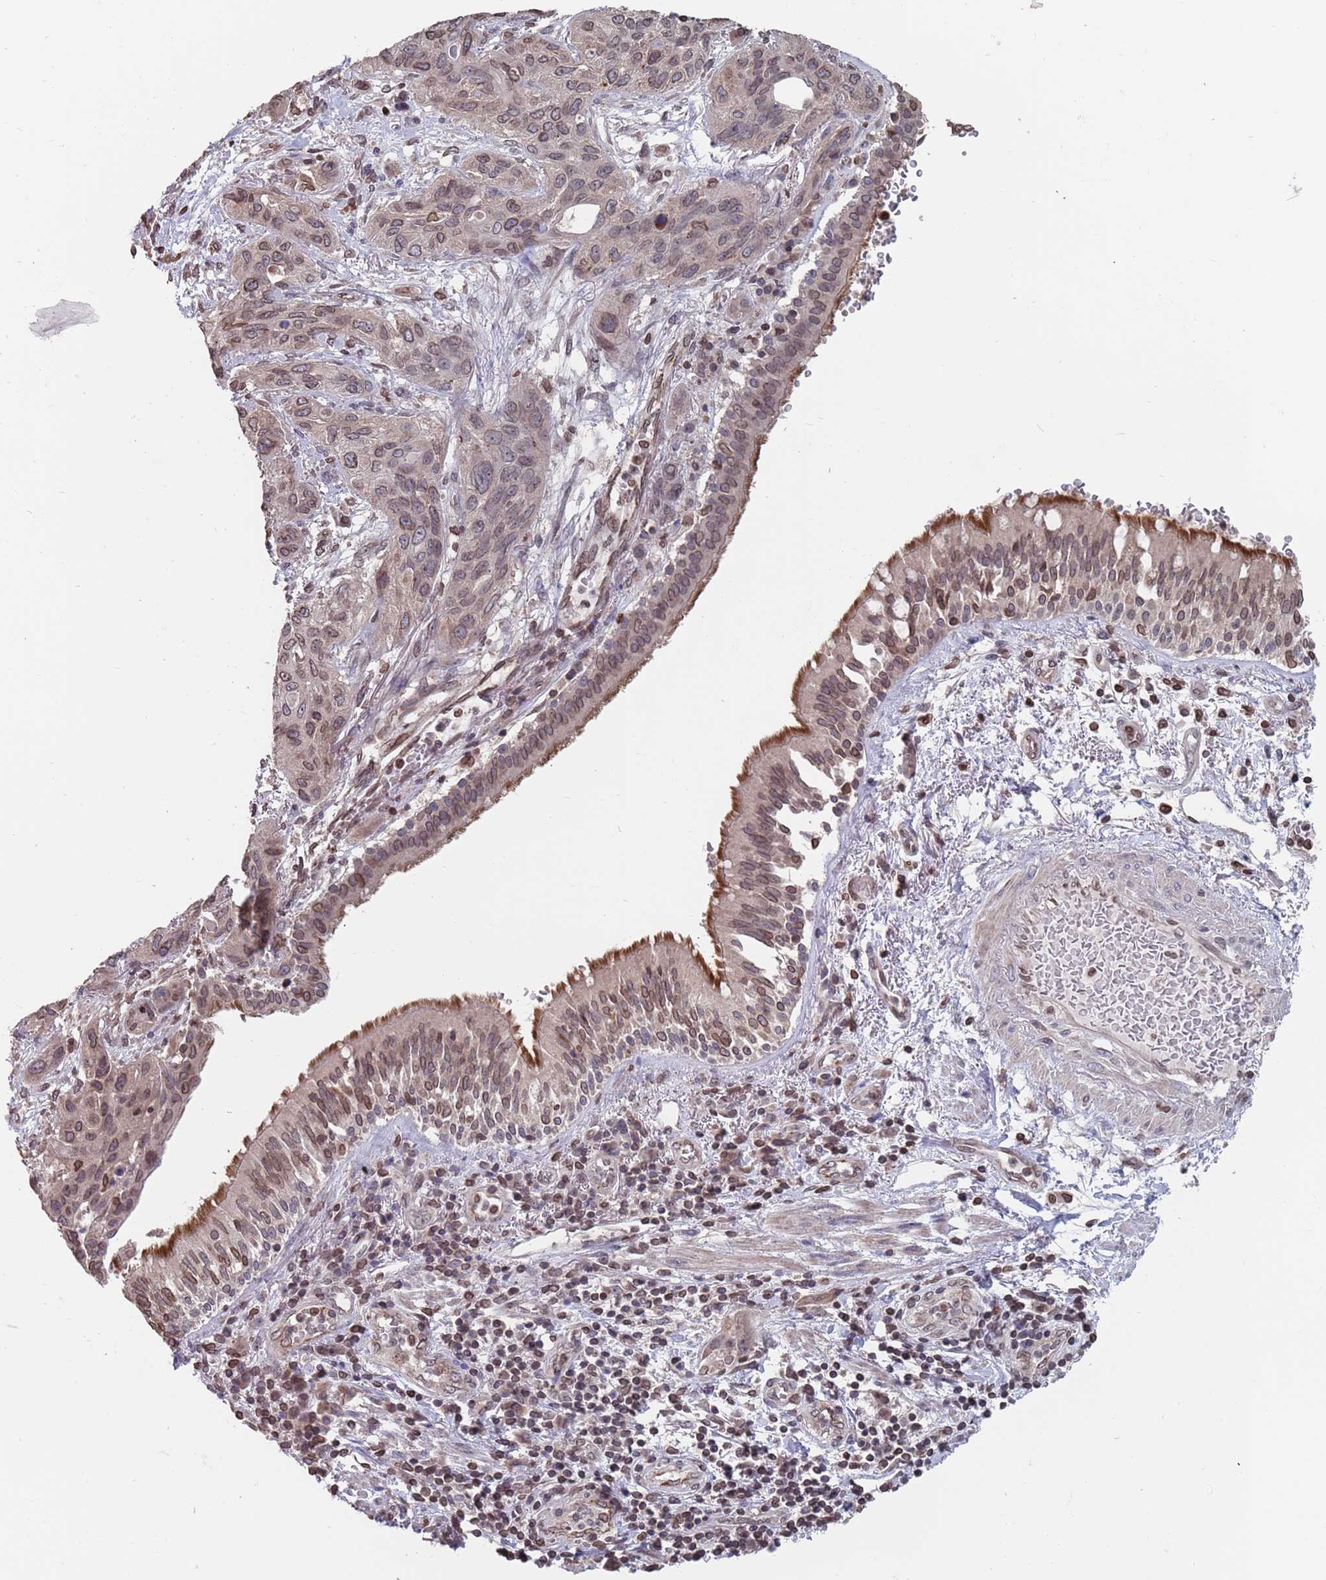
{"staining": {"intensity": "moderate", "quantity": "25%-75%", "location": "cytoplasmic/membranous,nuclear"}, "tissue": "lung cancer", "cell_type": "Tumor cells", "image_type": "cancer", "snomed": [{"axis": "morphology", "description": "Squamous cell carcinoma, NOS"}, {"axis": "topography", "description": "Lung"}], "caption": "Squamous cell carcinoma (lung) stained with IHC displays moderate cytoplasmic/membranous and nuclear staining in approximately 25%-75% of tumor cells.", "gene": "SDHAF3", "patient": {"sex": "female", "age": 70}}